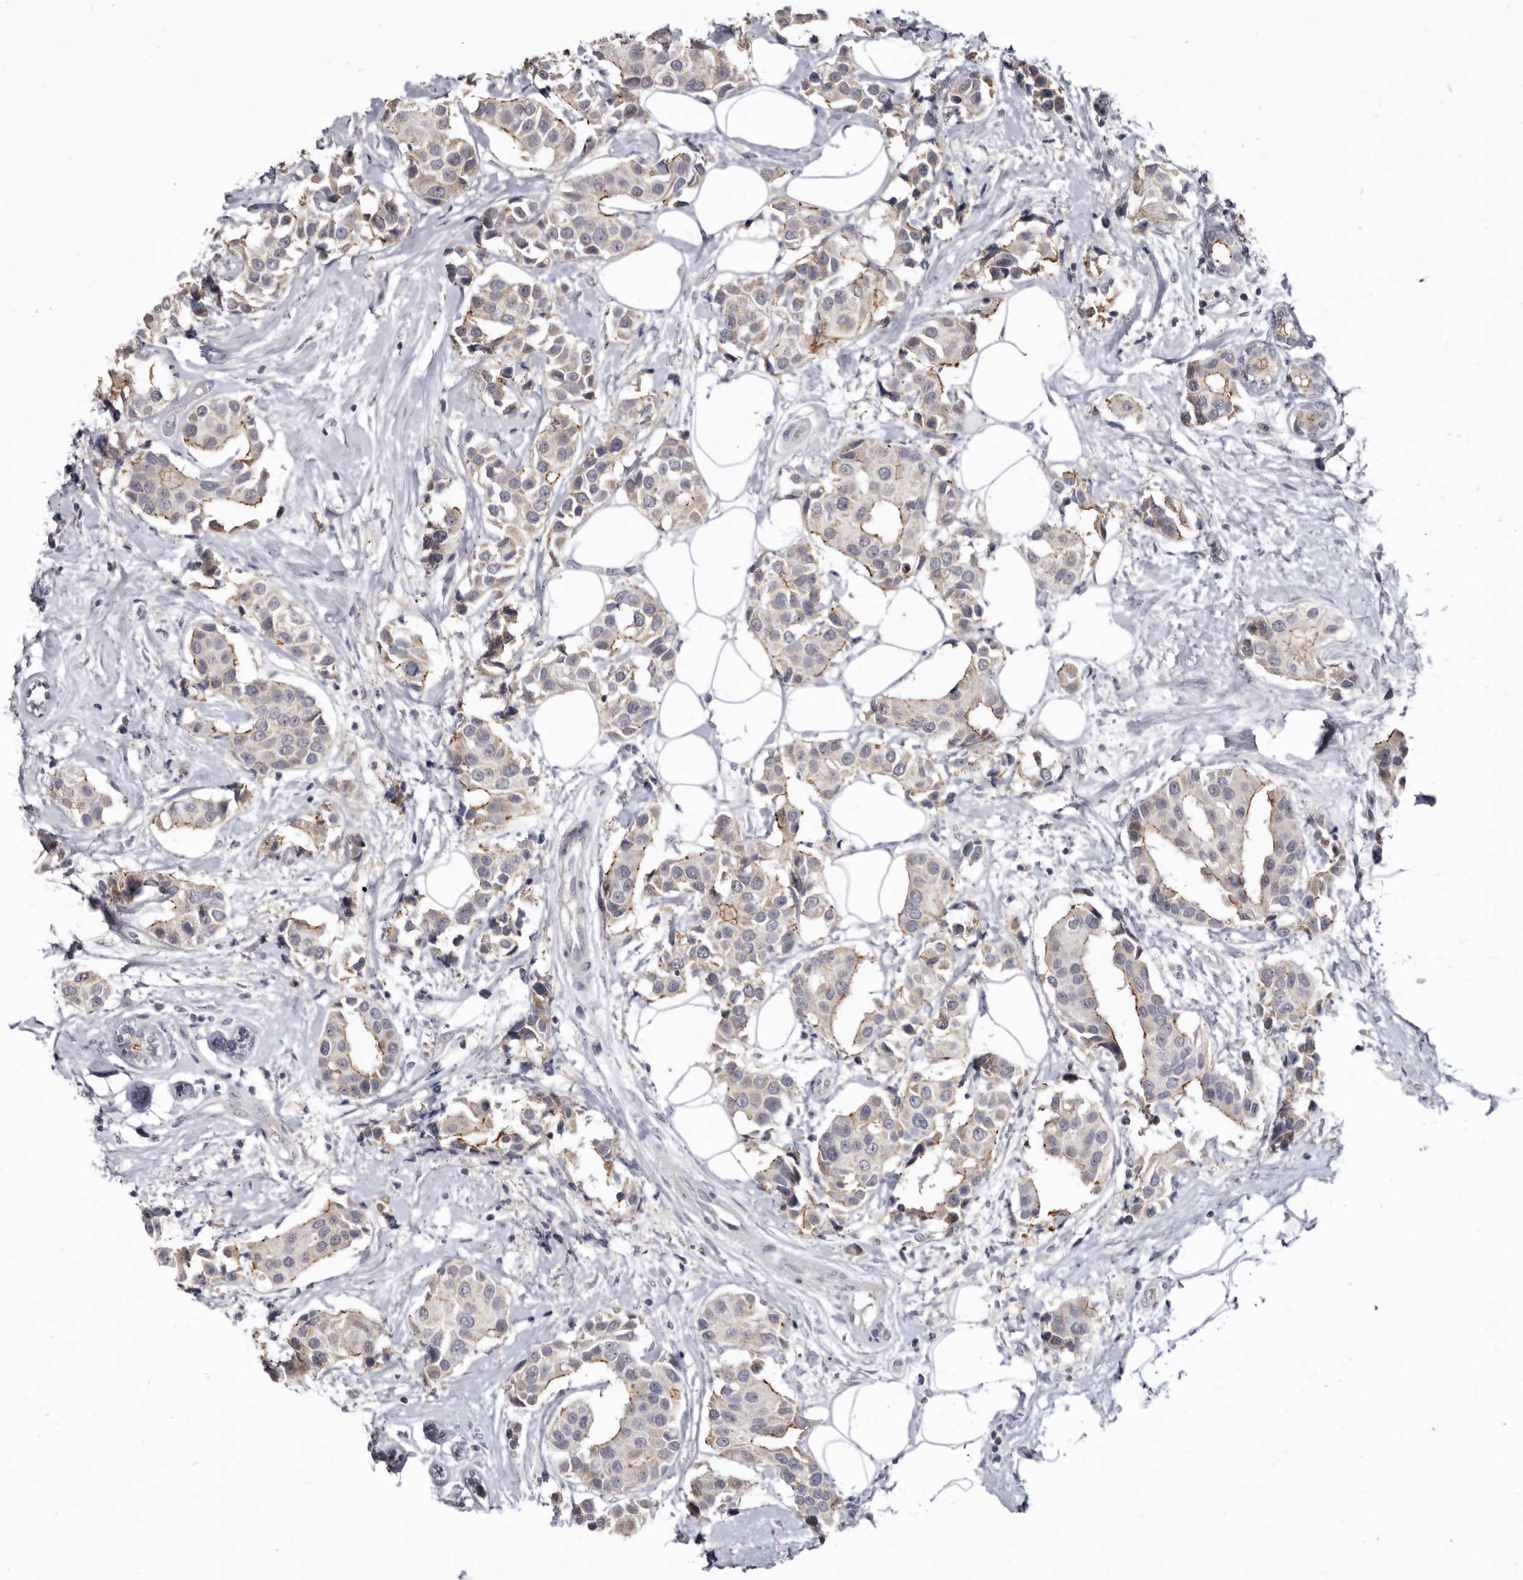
{"staining": {"intensity": "moderate", "quantity": "25%-75%", "location": "cytoplasmic/membranous"}, "tissue": "breast cancer", "cell_type": "Tumor cells", "image_type": "cancer", "snomed": [{"axis": "morphology", "description": "Normal tissue, NOS"}, {"axis": "morphology", "description": "Duct carcinoma"}, {"axis": "topography", "description": "Breast"}], "caption": "Immunohistochemistry (IHC) of human breast cancer (infiltrating ductal carcinoma) reveals medium levels of moderate cytoplasmic/membranous expression in approximately 25%-75% of tumor cells.", "gene": "CGN", "patient": {"sex": "female", "age": 39}}